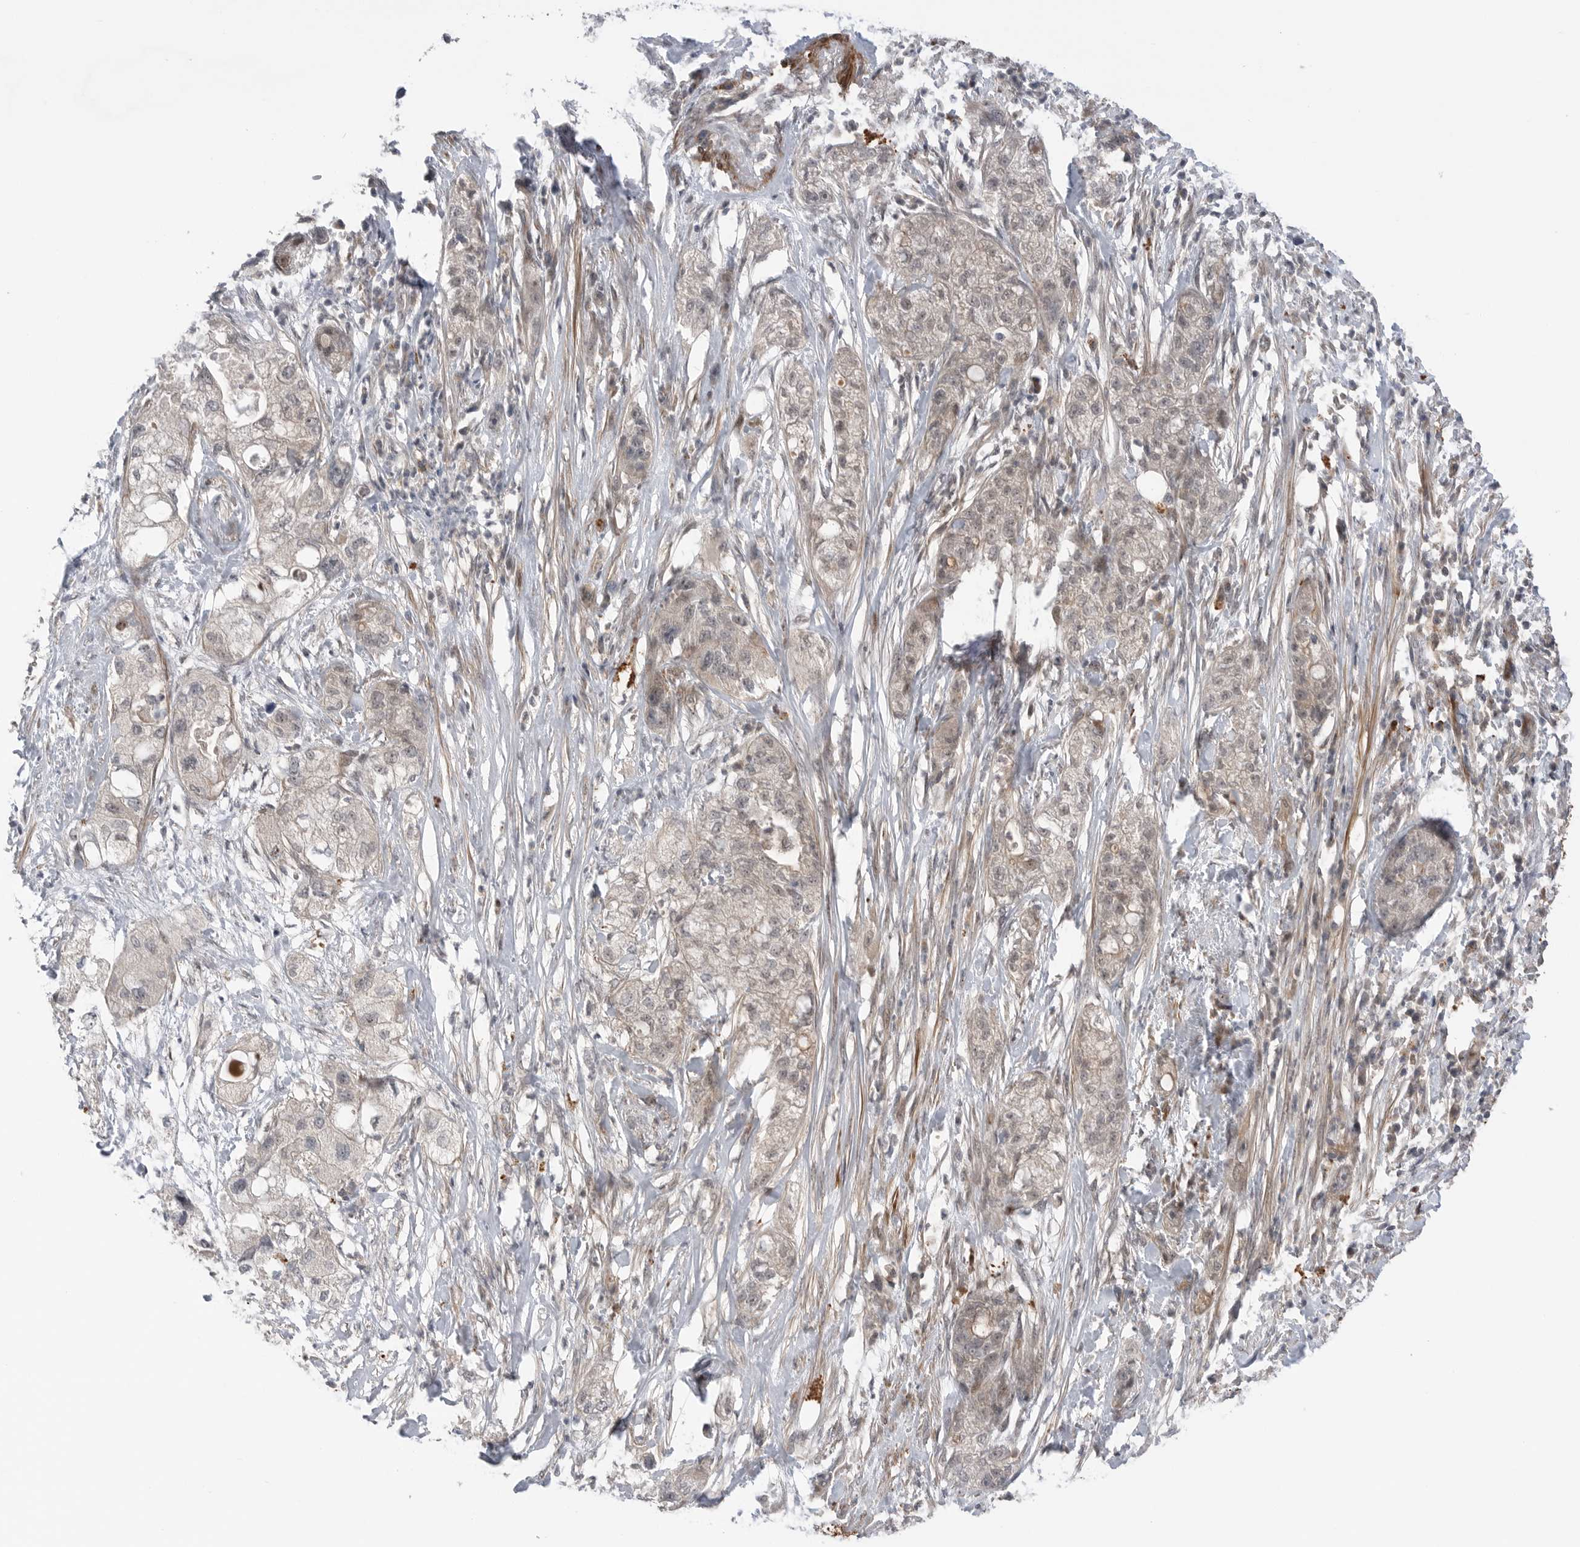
{"staining": {"intensity": "negative", "quantity": "none", "location": "none"}, "tissue": "pancreatic cancer", "cell_type": "Tumor cells", "image_type": "cancer", "snomed": [{"axis": "morphology", "description": "Adenocarcinoma, NOS"}, {"axis": "topography", "description": "Pancreas"}], "caption": "Immunohistochemistry (IHC) photomicrograph of neoplastic tissue: pancreatic cancer (adenocarcinoma) stained with DAB displays no significant protein expression in tumor cells. (Immunohistochemistry, brightfield microscopy, high magnification).", "gene": "PEAK1", "patient": {"sex": "female", "age": 78}}